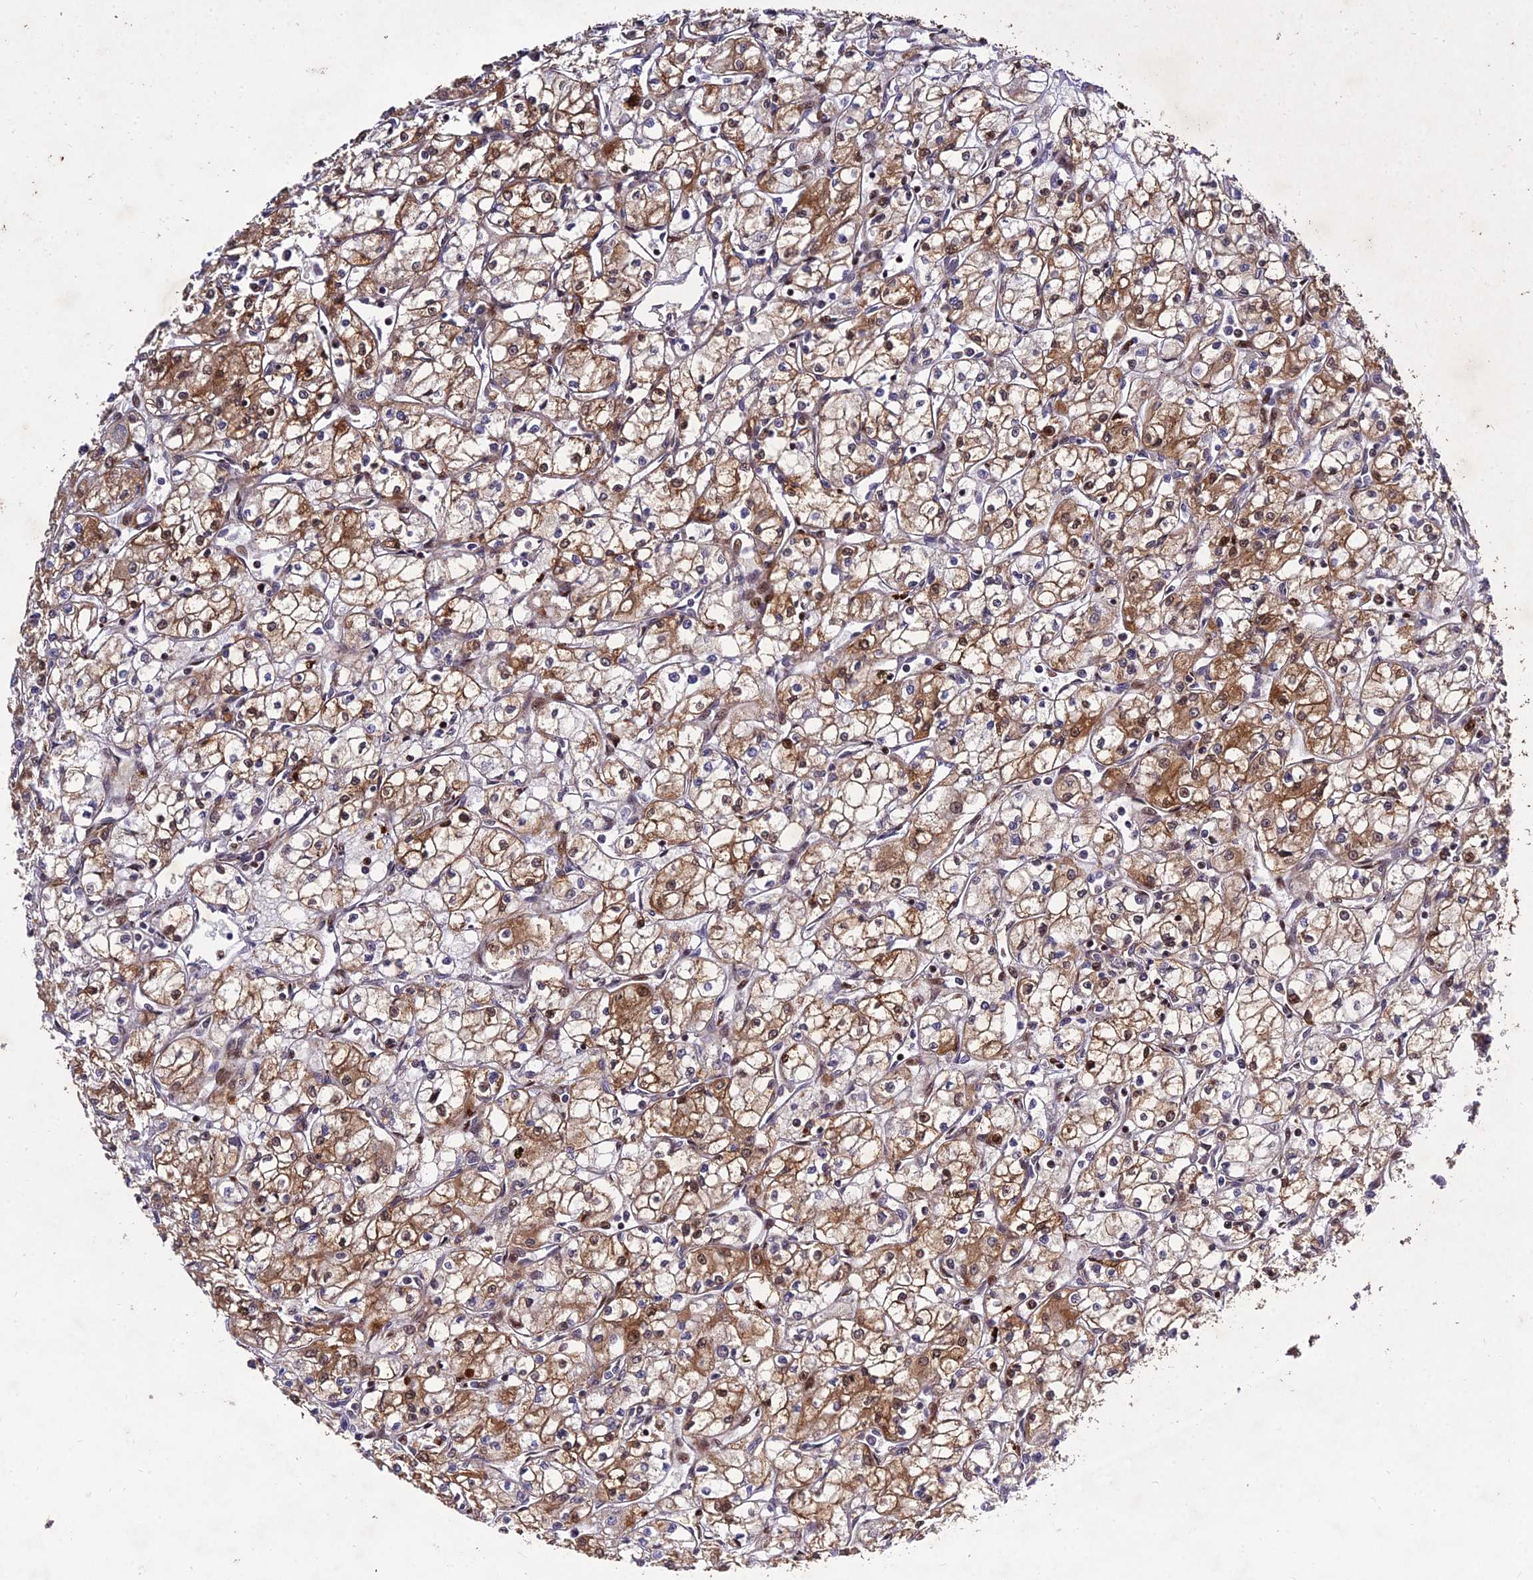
{"staining": {"intensity": "moderate", "quantity": ">75%", "location": "cytoplasmic/membranous"}, "tissue": "renal cancer", "cell_type": "Tumor cells", "image_type": "cancer", "snomed": [{"axis": "morphology", "description": "Adenocarcinoma, NOS"}, {"axis": "topography", "description": "Kidney"}], "caption": "Brown immunohistochemical staining in renal adenocarcinoma shows moderate cytoplasmic/membranous positivity in about >75% of tumor cells.", "gene": "MKKS", "patient": {"sex": "male", "age": 59}}